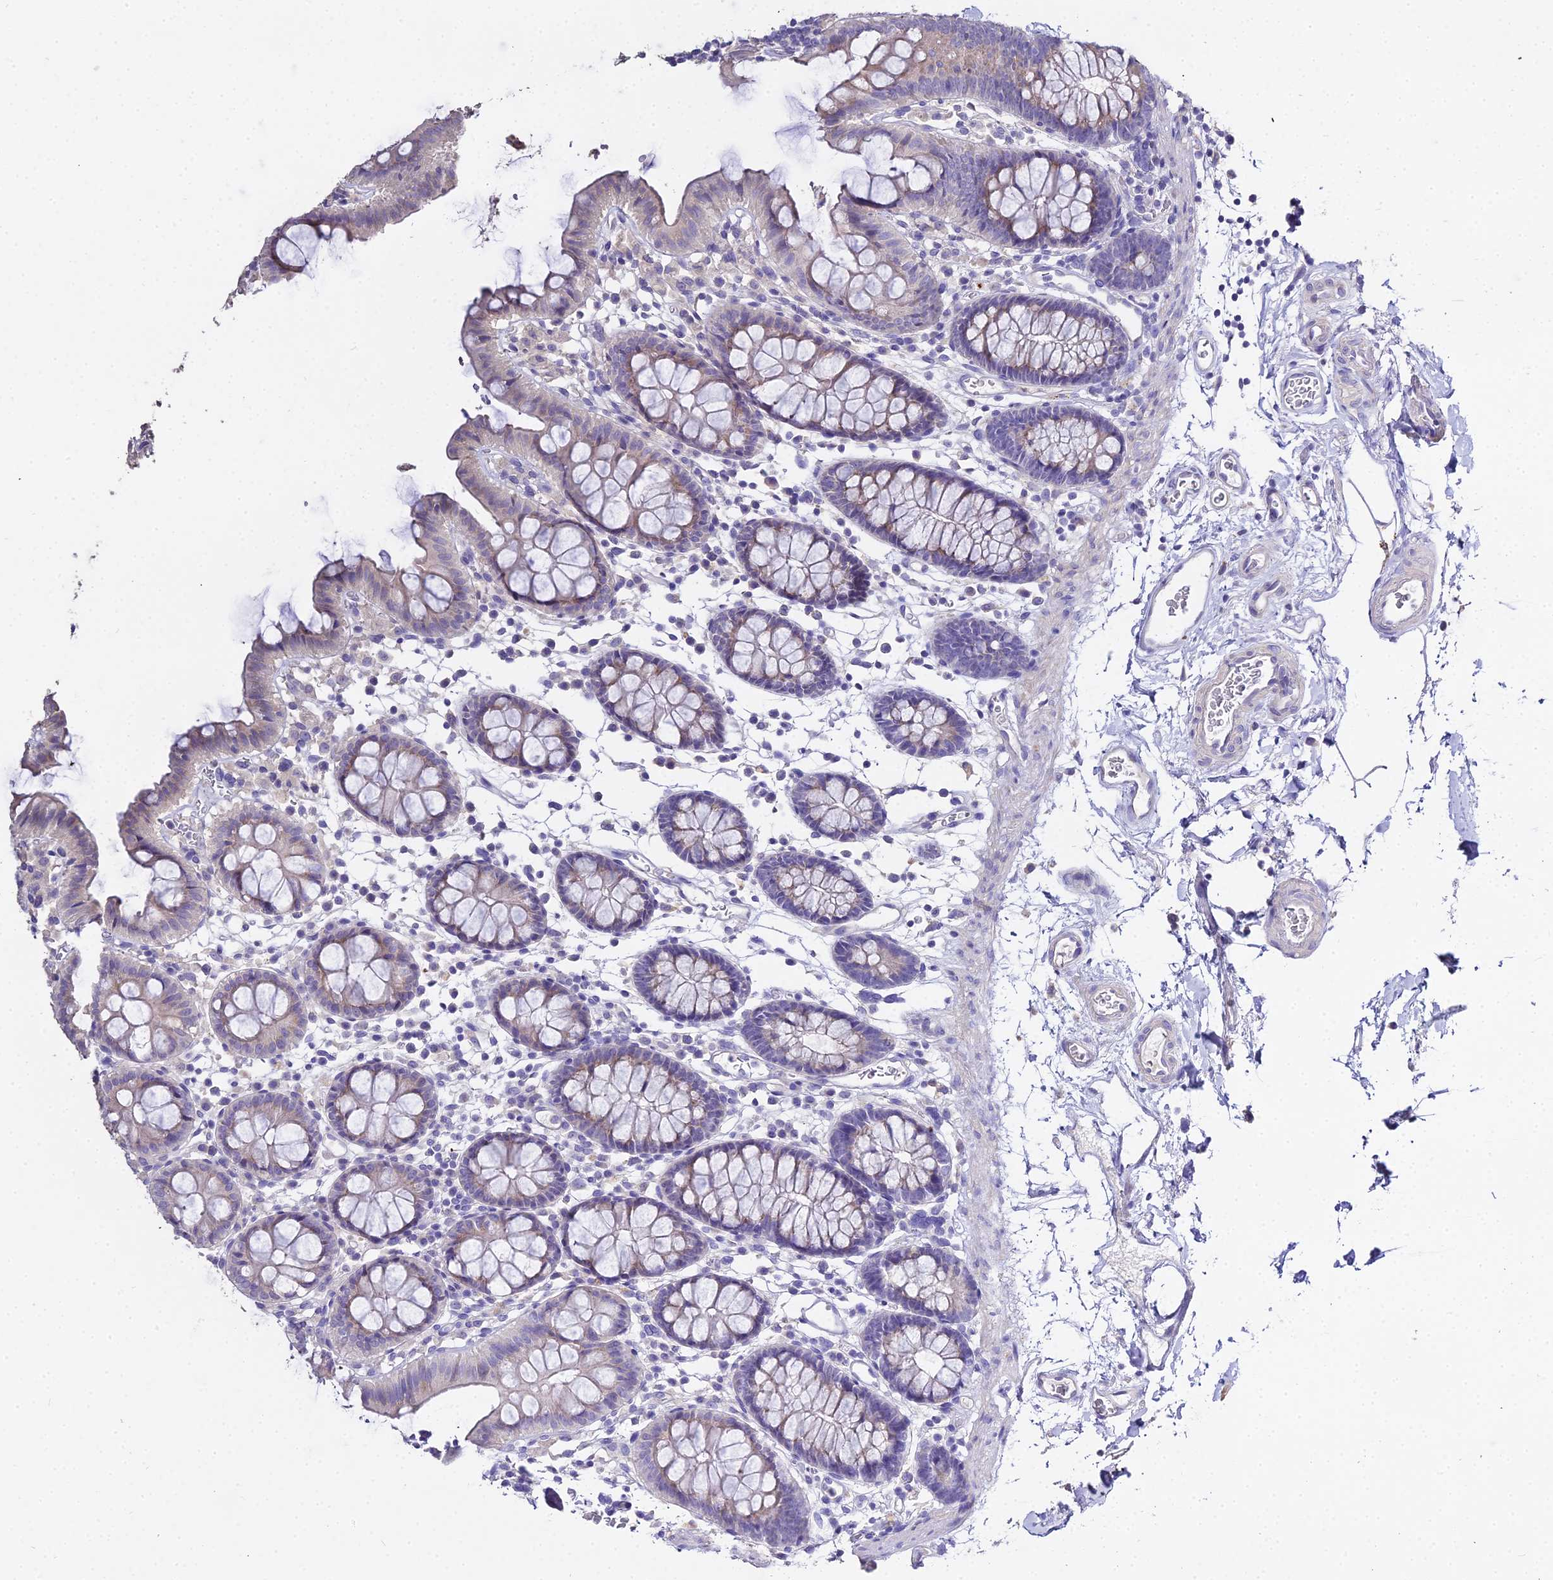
{"staining": {"intensity": "negative", "quantity": "none", "location": "none"}, "tissue": "colon", "cell_type": "Endothelial cells", "image_type": "normal", "snomed": [{"axis": "morphology", "description": "Normal tissue, NOS"}, {"axis": "topography", "description": "Colon"}], "caption": "Human colon stained for a protein using IHC shows no positivity in endothelial cells.", "gene": "GLYAT", "patient": {"sex": "male", "age": 75}}